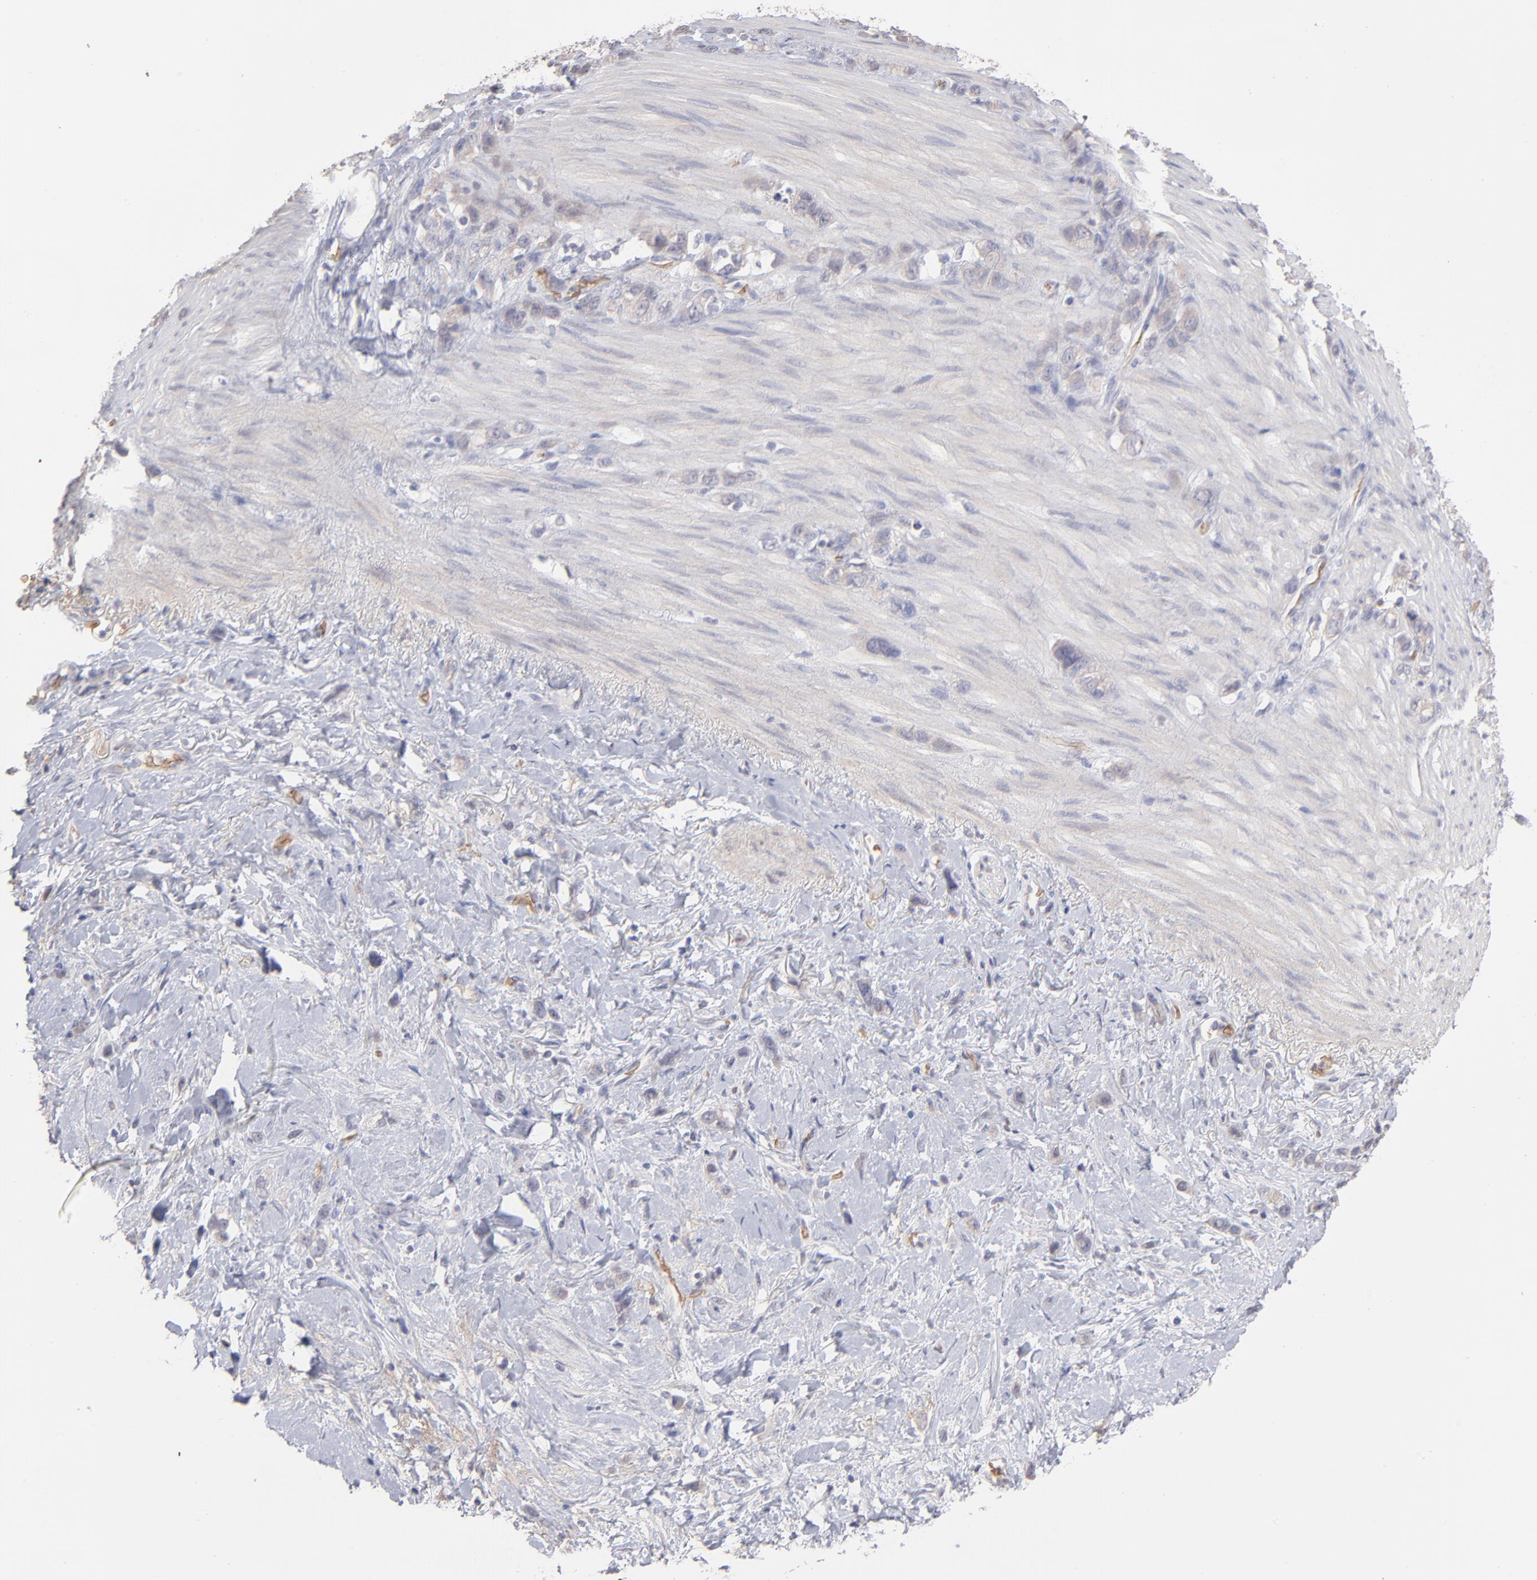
{"staining": {"intensity": "weak", "quantity": ">75%", "location": "cytoplasmic/membranous"}, "tissue": "stomach cancer", "cell_type": "Tumor cells", "image_type": "cancer", "snomed": [{"axis": "morphology", "description": "Normal tissue, NOS"}, {"axis": "morphology", "description": "Adenocarcinoma, NOS"}, {"axis": "morphology", "description": "Adenocarcinoma, High grade"}, {"axis": "topography", "description": "Stomach, upper"}, {"axis": "topography", "description": "Stomach"}], "caption": "Tumor cells display low levels of weak cytoplasmic/membranous expression in approximately >75% of cells in human adenocarcinoma (stomach).", "gene": "F13B", "patient": {"sex": "female", "age": 65}}